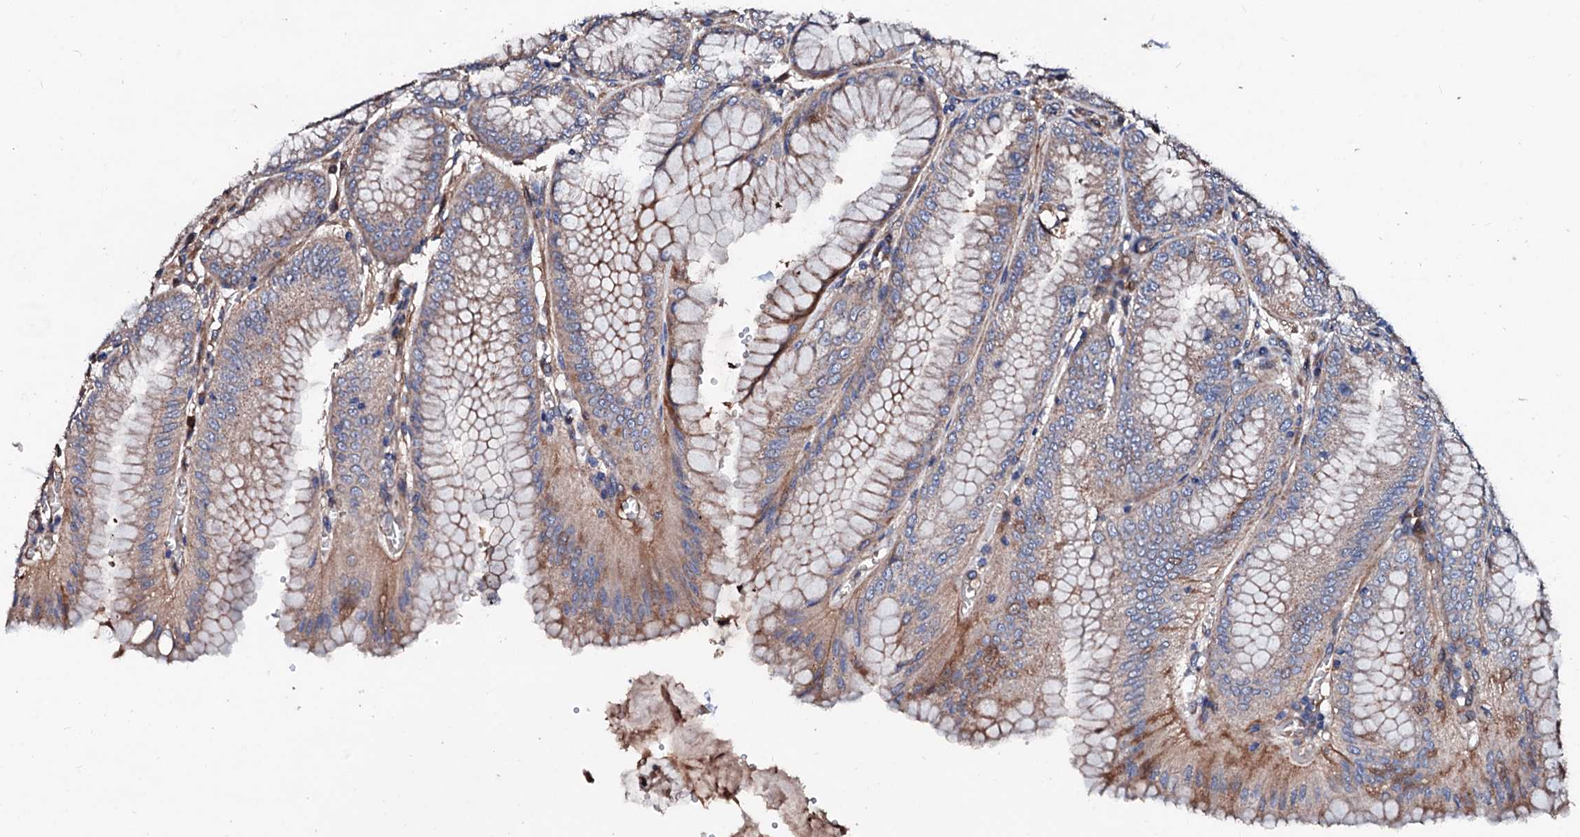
{"staining": {"intensity": "moderate", "quantity": ">75%", "location": "cytoplasmic/membranous"}, "tissue": "stomach", "cell_type": "Glandular cells", "image_type": "normal", "snomed": [{"axis": "morphology", "description": "Normal tissue, NOS"}, {"axis": "topography", "description": "Stomach, lower"}], "caption": "High-power microscopy captured an immunohistochemistry image of unremarkable stomach, revealing moderate cytoplasmic/membranous staining in approximately >75% of glandular cells.", "gene": "TBCEL", "patient": {"sex": "male", "age": 71}}